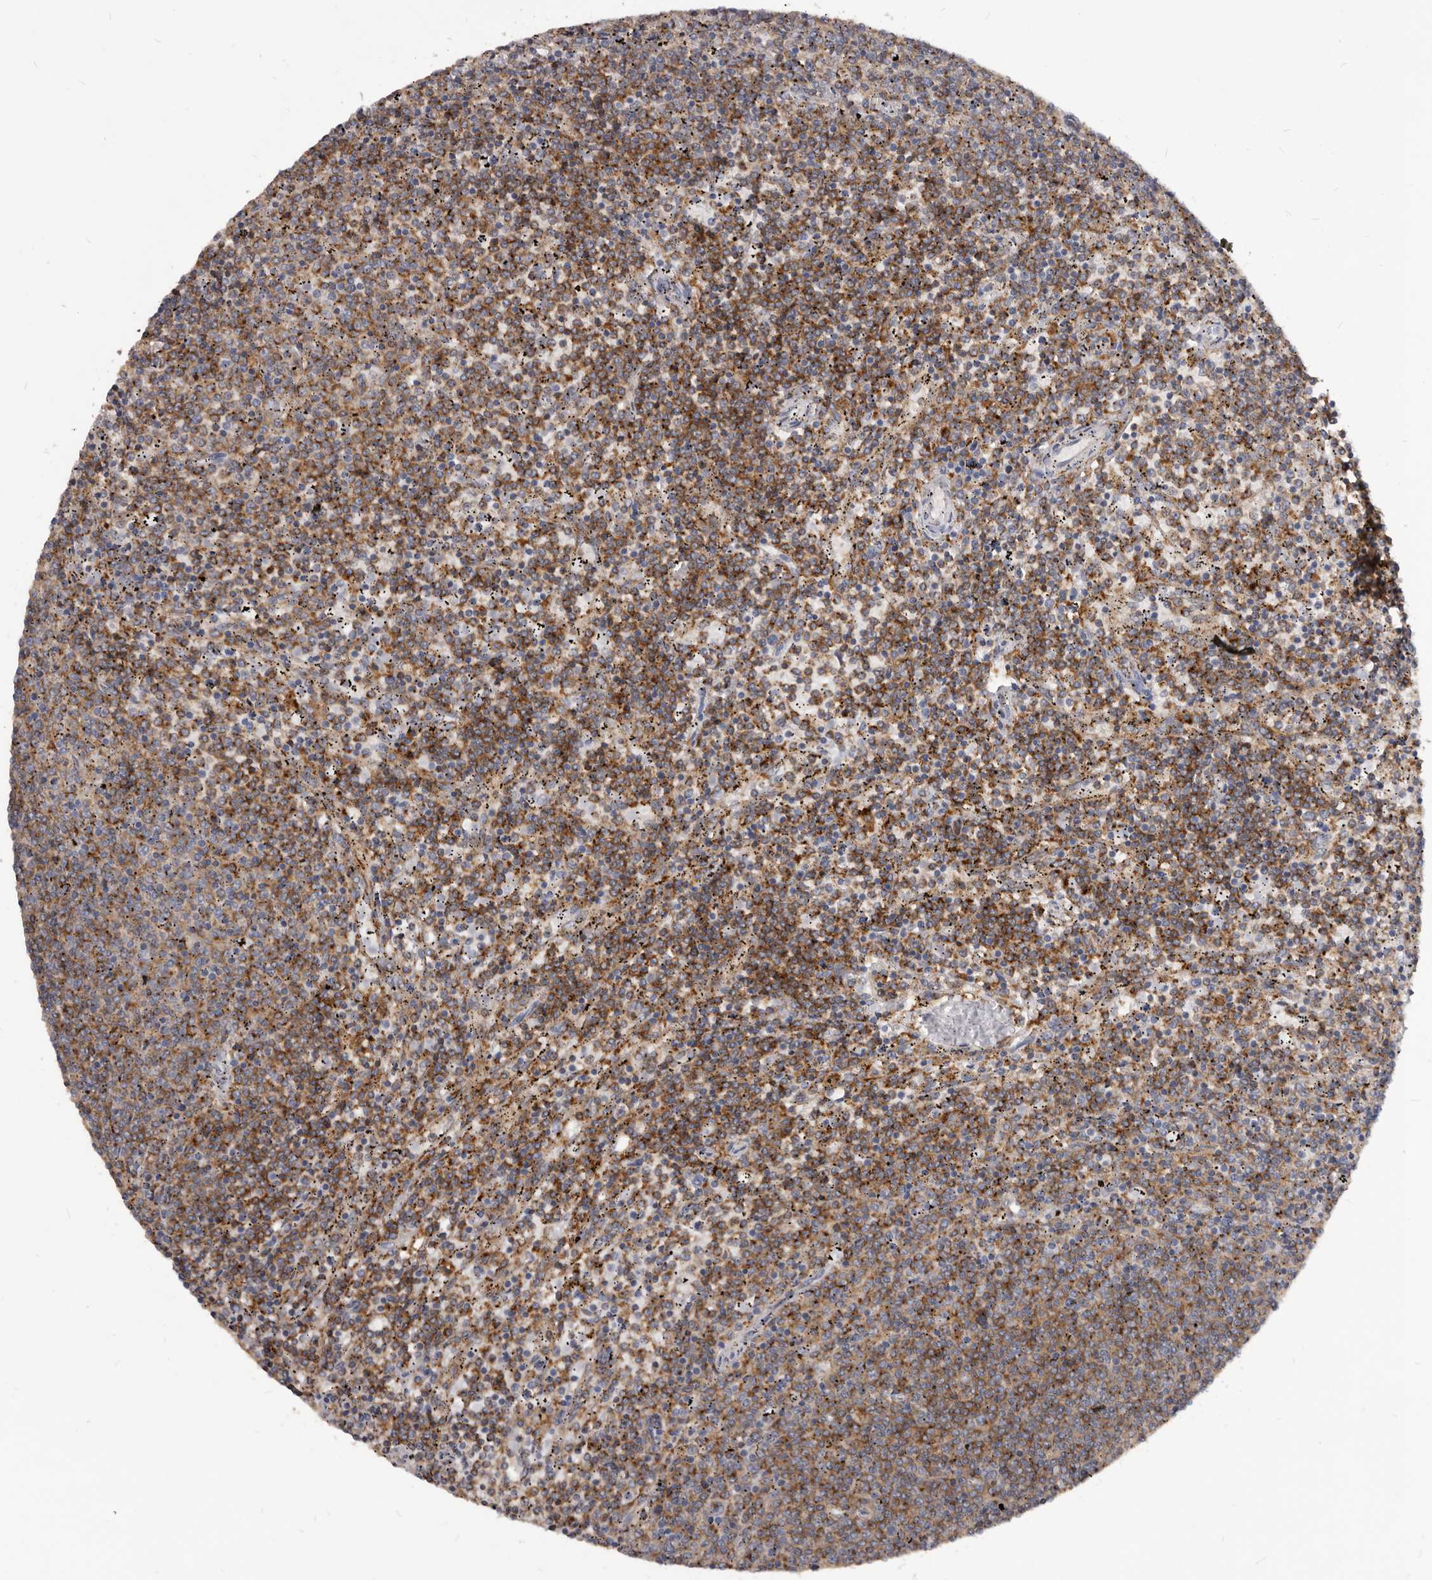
{"staining": {"intensity": "moderate", "quantity": ">75%", "location": "cytoplasmic/membranous"}, "tissue": "lymphoma", "cell_type": "Tumor cells", "image_type": "cancer", "snomed": [{"axis": "morphology", "description": "Malignant lymphoma, non-Hodgkin's type, Low grade"}, {"axis": "topography", "description": "Spleen"}], "caption": "Immunohistochemistry (DAB) staining of human lymphoma exhibits moderate cytoplasmic/membranous protein staining in approximately >75% of tumor cells.", "gene": "PI4K2A", "patient": {"sex": "female", "age": 50}}